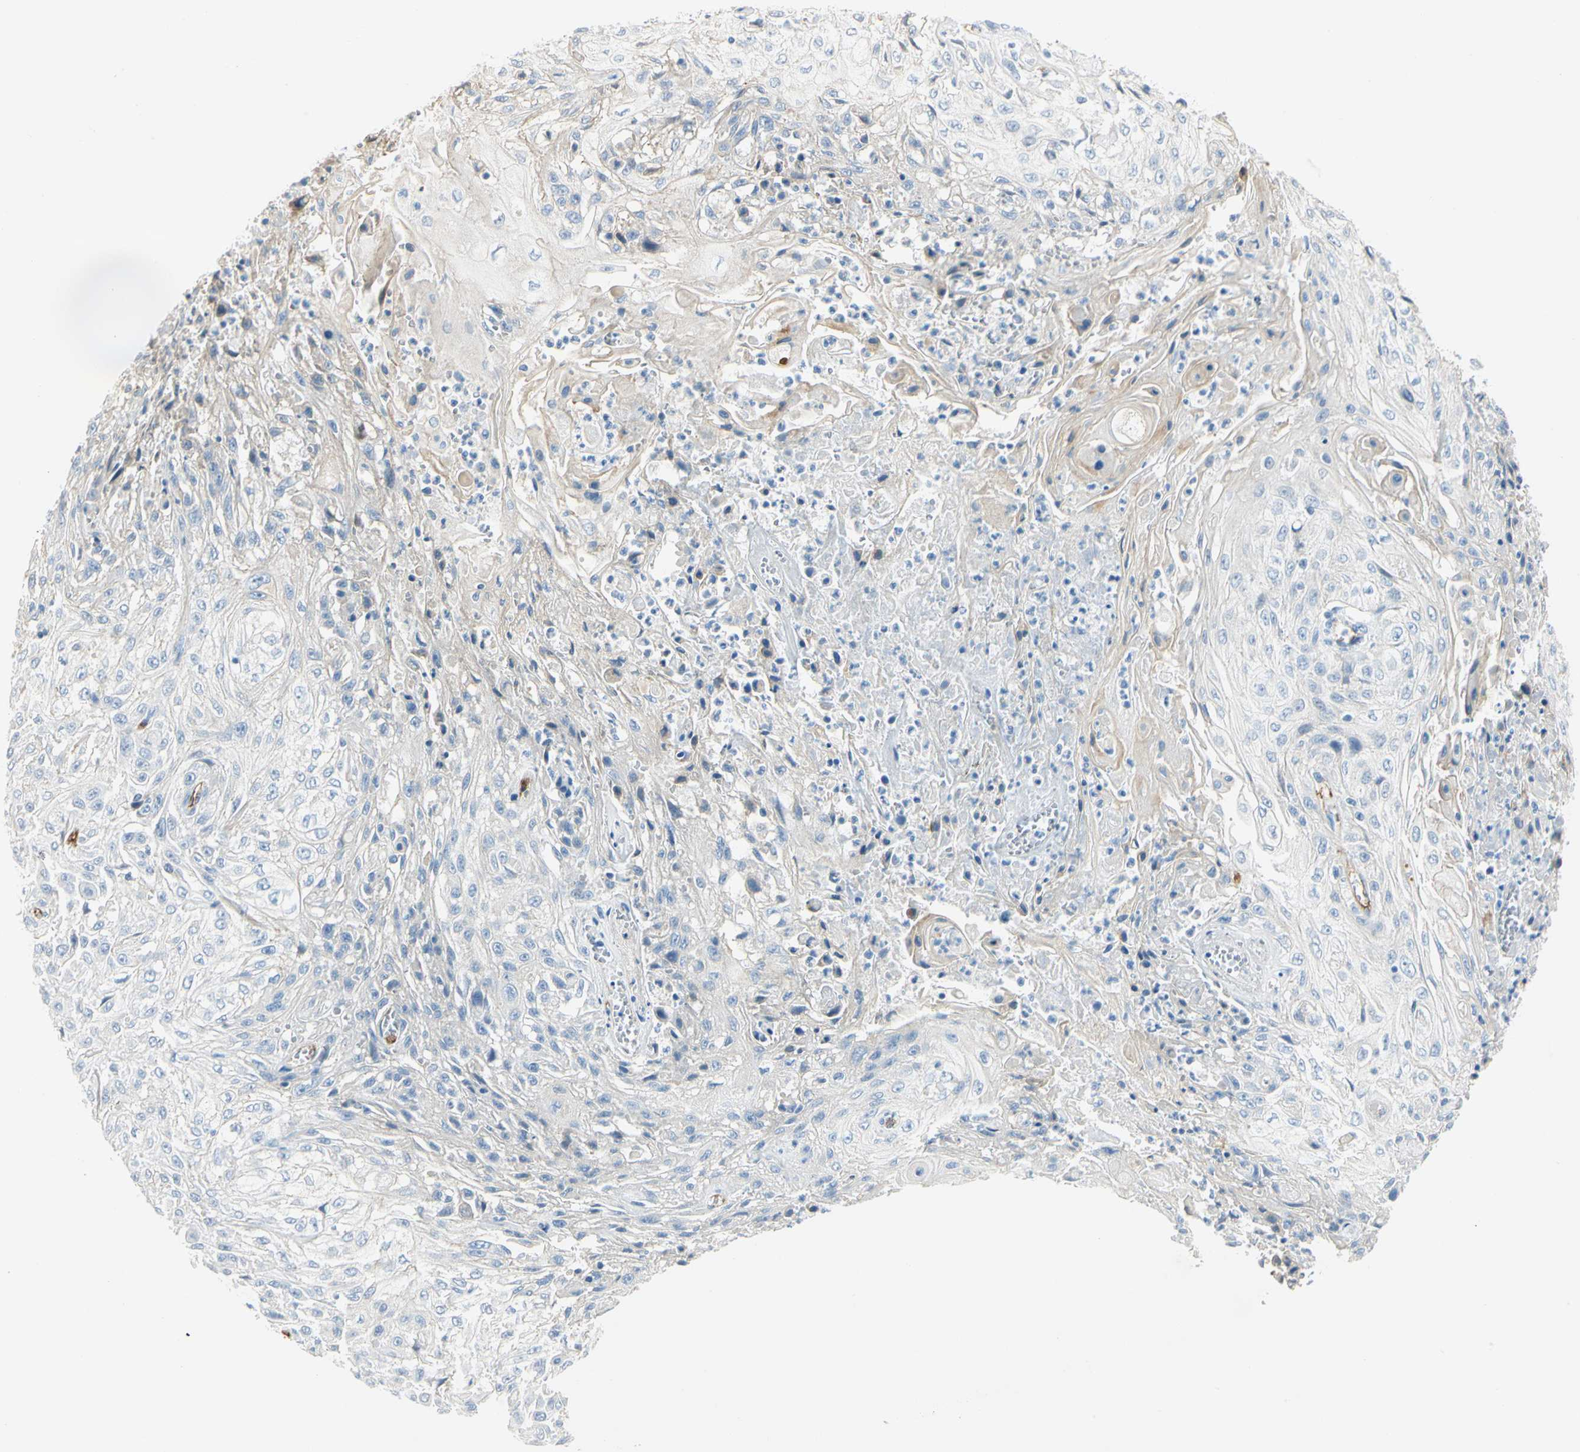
{"staining": {"intensity": "weak", "quantity": "<25%", "location": "cytoplasmic/membranous"}, "tissue": "skin cancer", "cell_type": "Tumor cells", "image_type": "cancer", "snomed": [{"axis": "morphology", "description": "Squamous cell carcinoma, NOS"}, {"axis": "morphology", "description": "Squamous cell carcinoma, metastatic, NOS"}, {"axis": "topography", "description": "Skin"}, {"axis": "topography", "description": "Lymph node"}], "caption": "There is no significant expression in tumor cells of metastatic squamous cell carcinoma (skin).", "gene": "VPS9D1", "patient": {"sex": "male", "age": 75}}